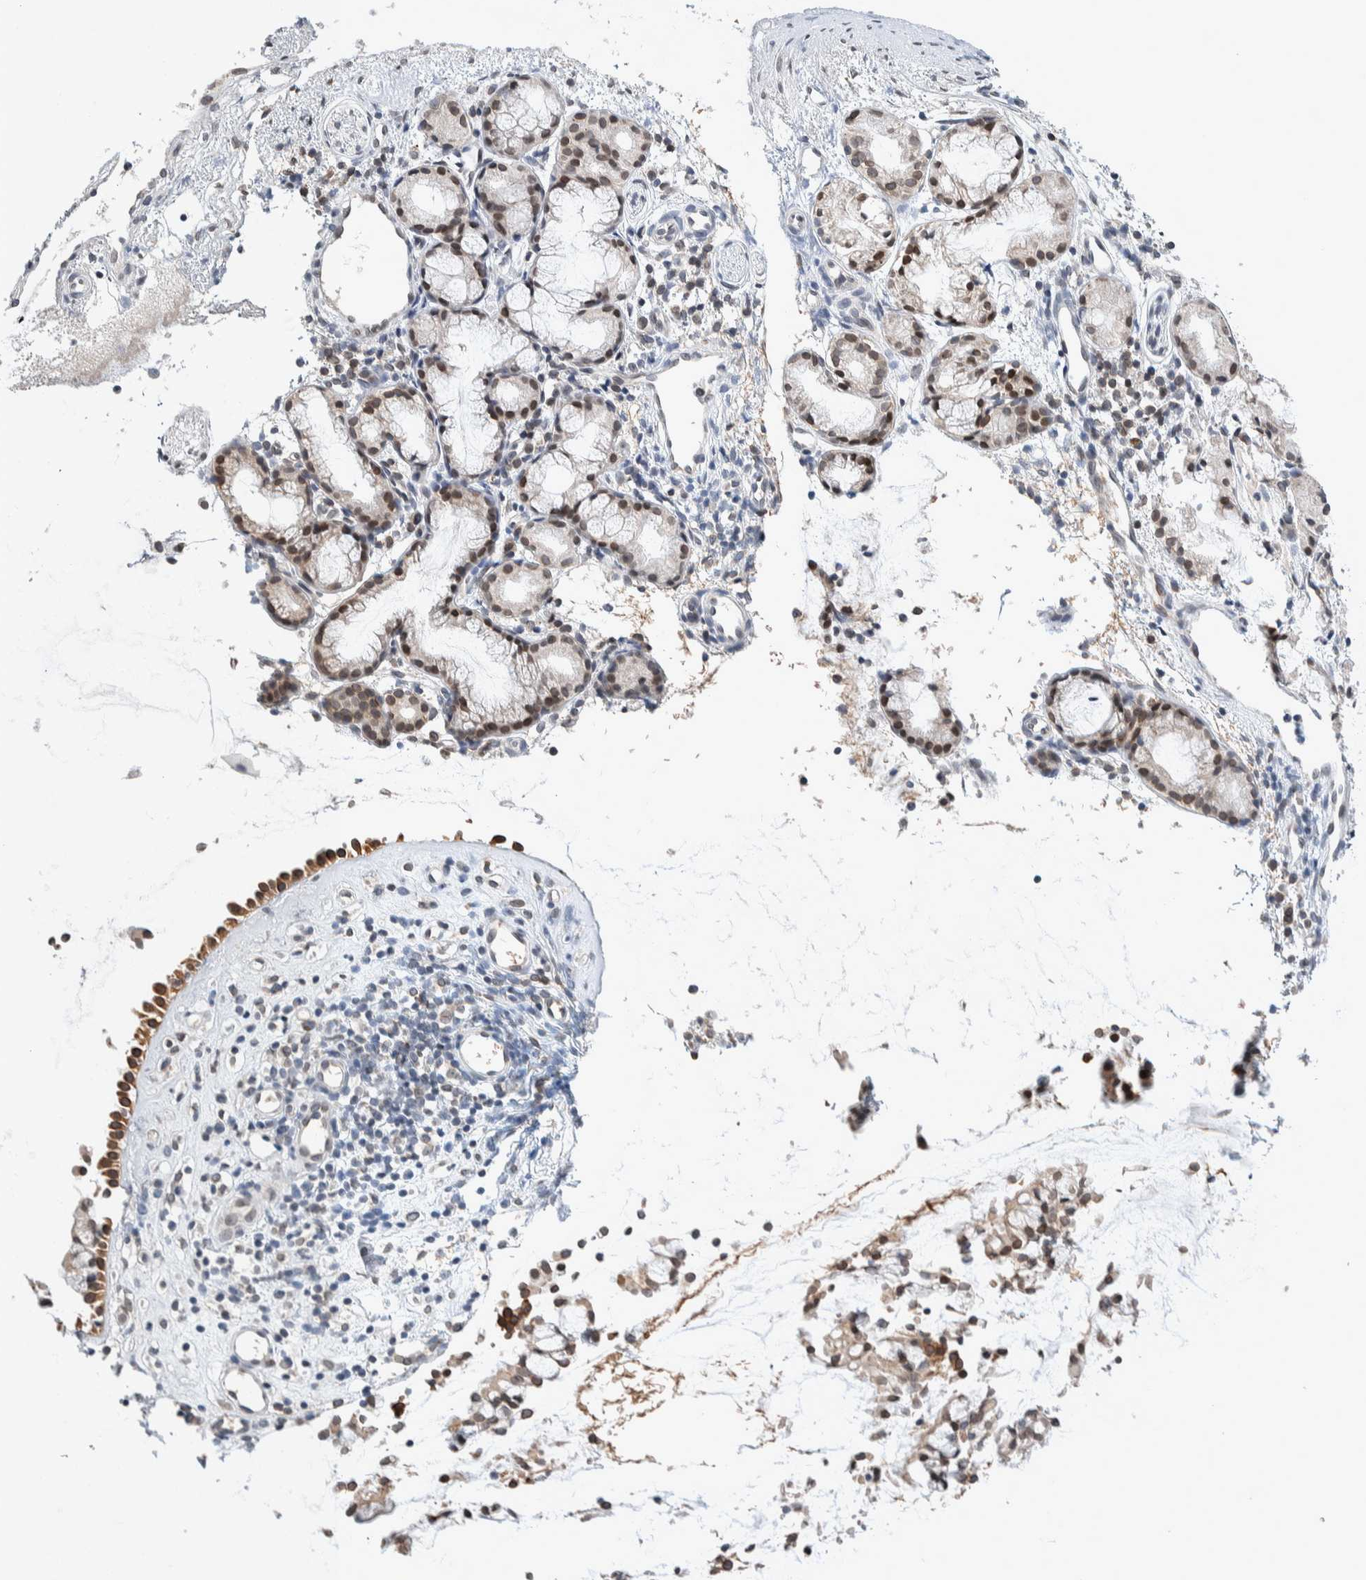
{"staining": {"intensity": "moderate", "quantity": ">75%", "location": "cytoplasmic/membranous"}, "tissue": "nasopharynx", "cell_type": "Respiratory epithelial cells", "image_type": "normal", "snomed": [{"axis": "morphology", "description": "Normal tissue, NOS"}, {"axis": "topography", "description": "Nasopharynx"}], "caption": "Immunohistochemical staining of benign human nasopharynx demonstrates medium levels of moderate cytoplasmic/membranous expression in about >75% of respiratory epithelial cells.", "gene": "CRAT", "patient": {"sex": "female", "age": 42}}